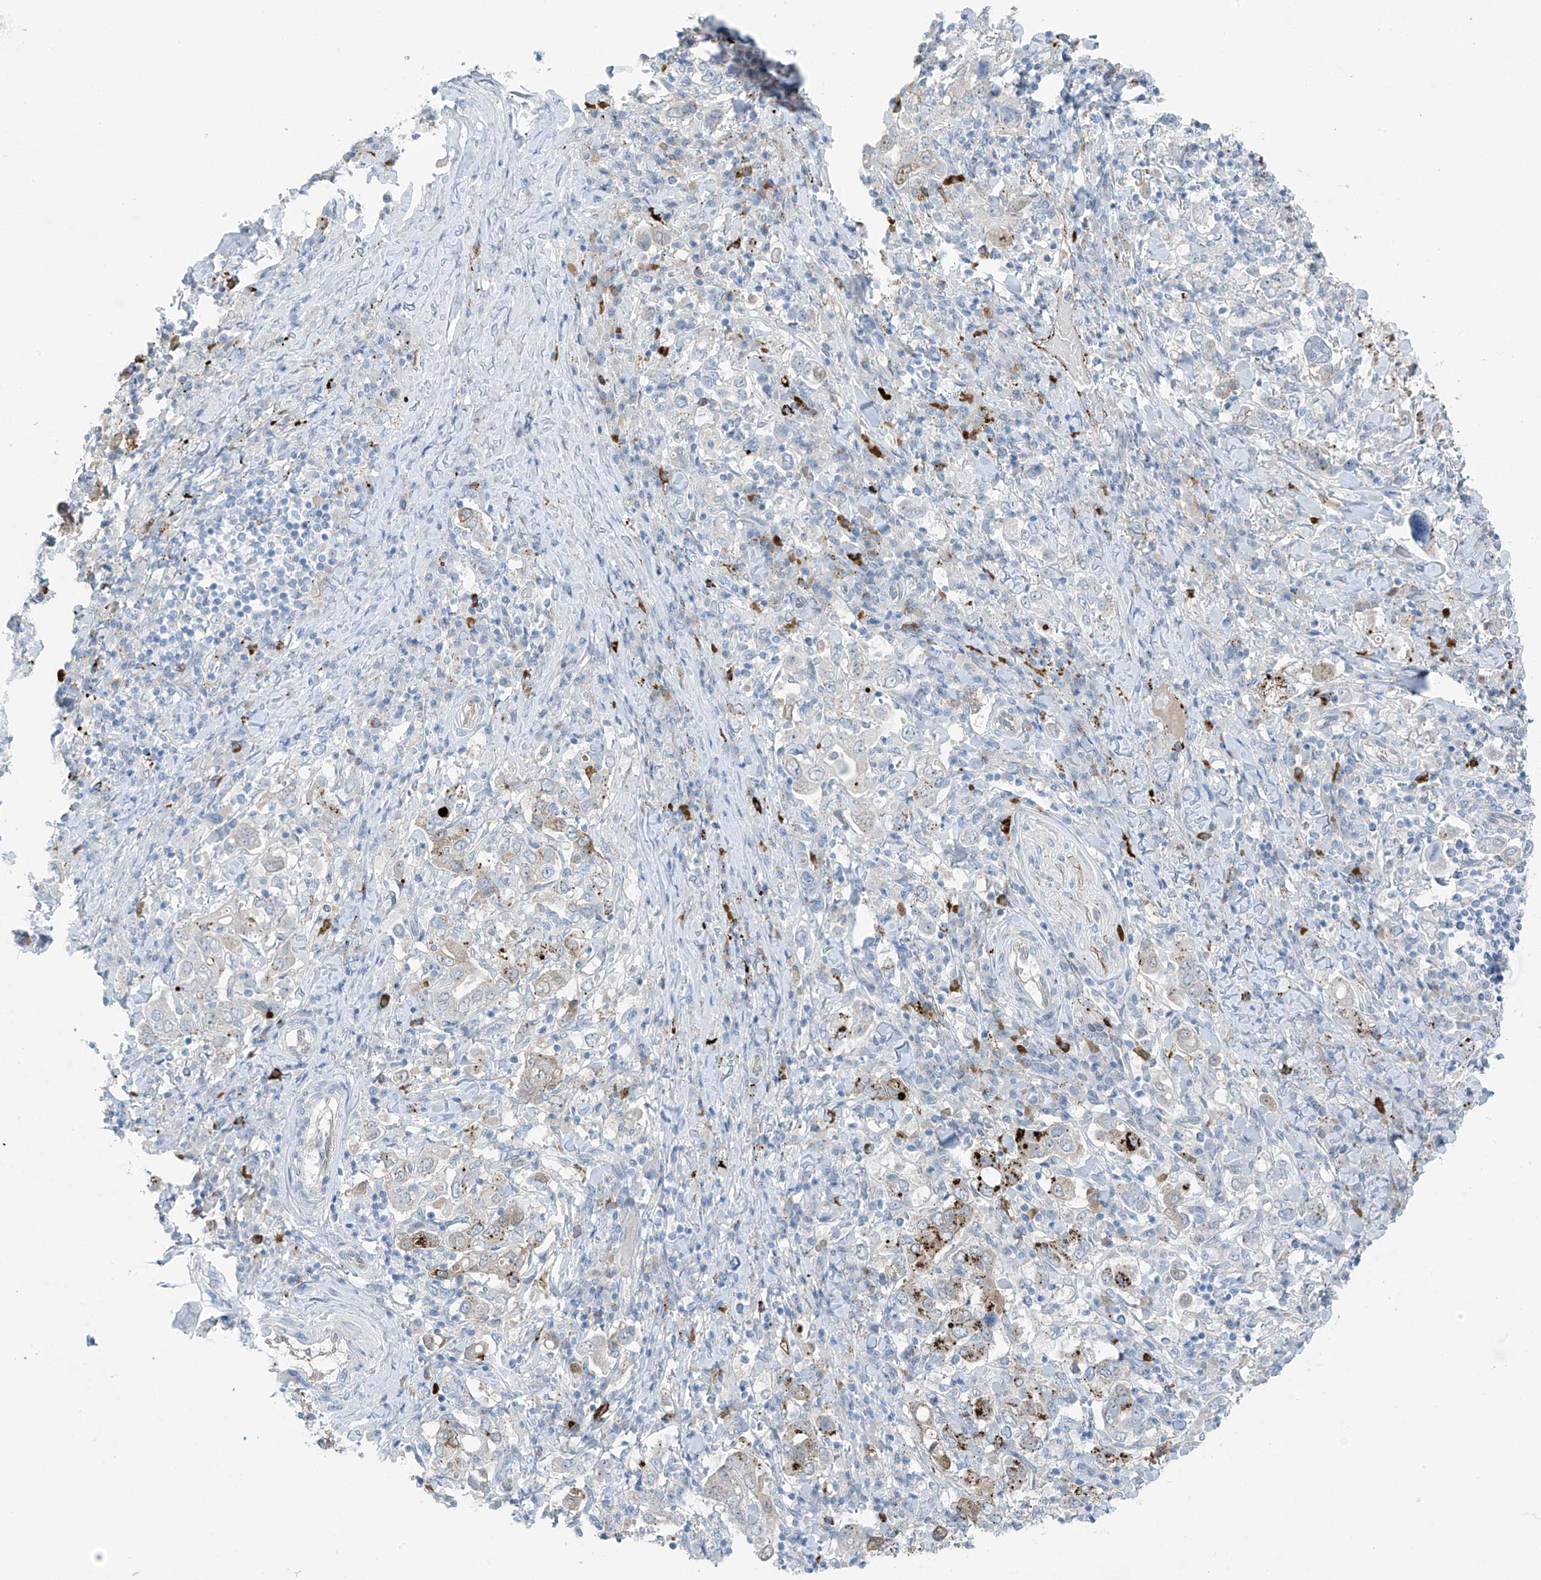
{"staining": {"intensity": "strong", "quantity": "<25%", "location": "cytoplasmic/membranous"}, "tissue": "stomach cancer", "cell_type": "Tumor cells", "image_type": "cancer", "snomed": [{"axis": "morphology", "description": "Adenocarcinoma, NOS"}, {"axis": "topography", "description": "Stomach, upper"}], "caption": "This is a photomicrograph of immunohistochemistry (IHC) staining of stomach cancer (adenocarcinoma), which shows strong expression in the cytoplasmic/membranous of tumor cells.", "gene": "ZNF793", "patient": {"sex": "male", "age": 62}}